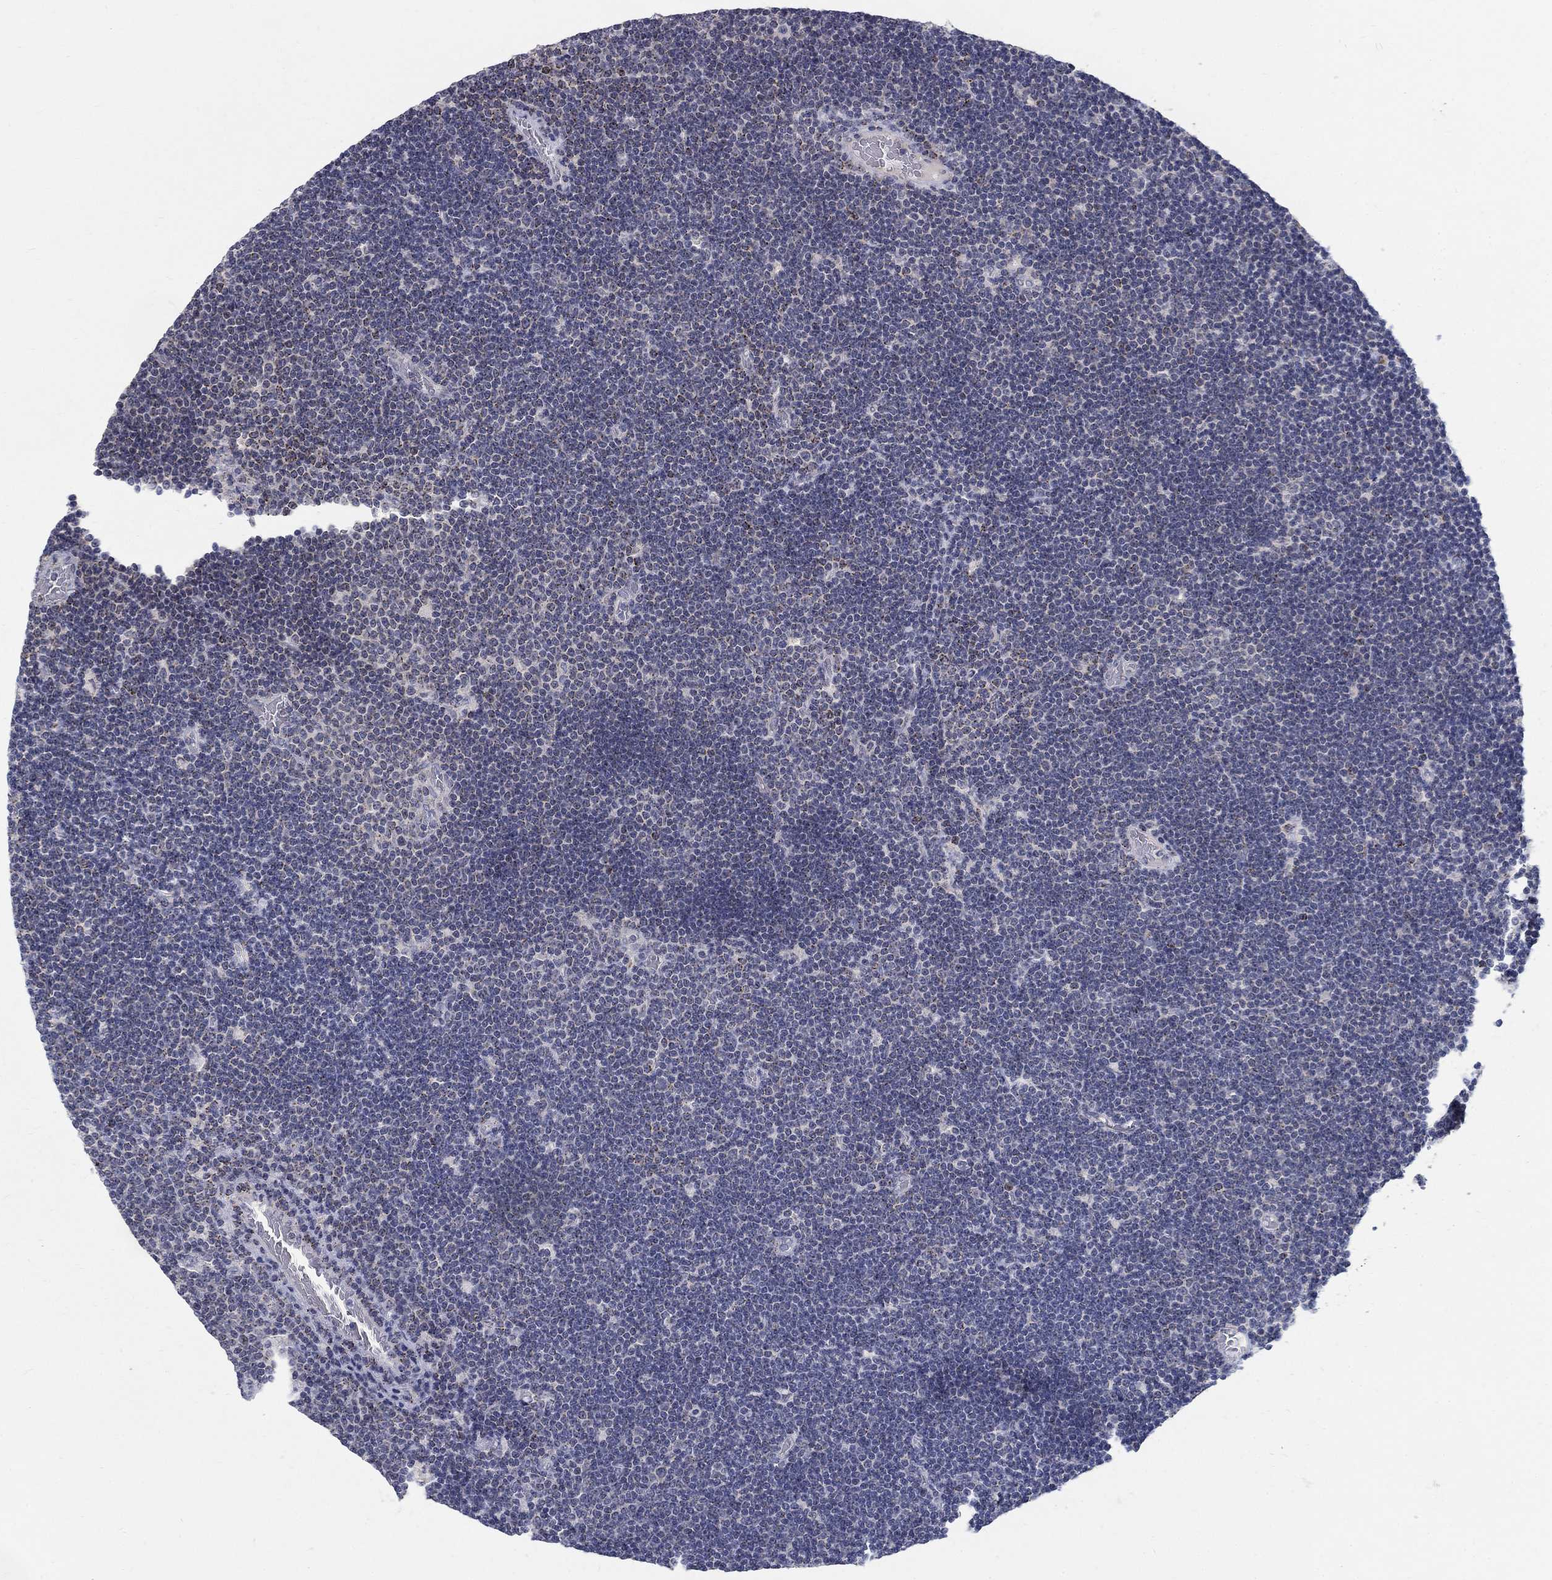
{"staining": {"intensity": "negative", "quantity": "none", "location": "none"}, "tissue": "lymphoma", "cell_type": "Tumor cells", "image_type": "cancer", "snomed": [{"axis": "morphology", "description": "Malignant lymphoma, non-Hodgkin's type, Low grade"}, {"axis": "topography", "description": "Brain"}], "caption": "DAB (3,3'-diaminobenzidine) immunohistochemical staining of malignant lymphoma, non-Hodgkin's type (low-grade) reveals no significant expression in tumor cells.", "gene": "PANK3", "patient": {"sex": "female", "age": 66}}